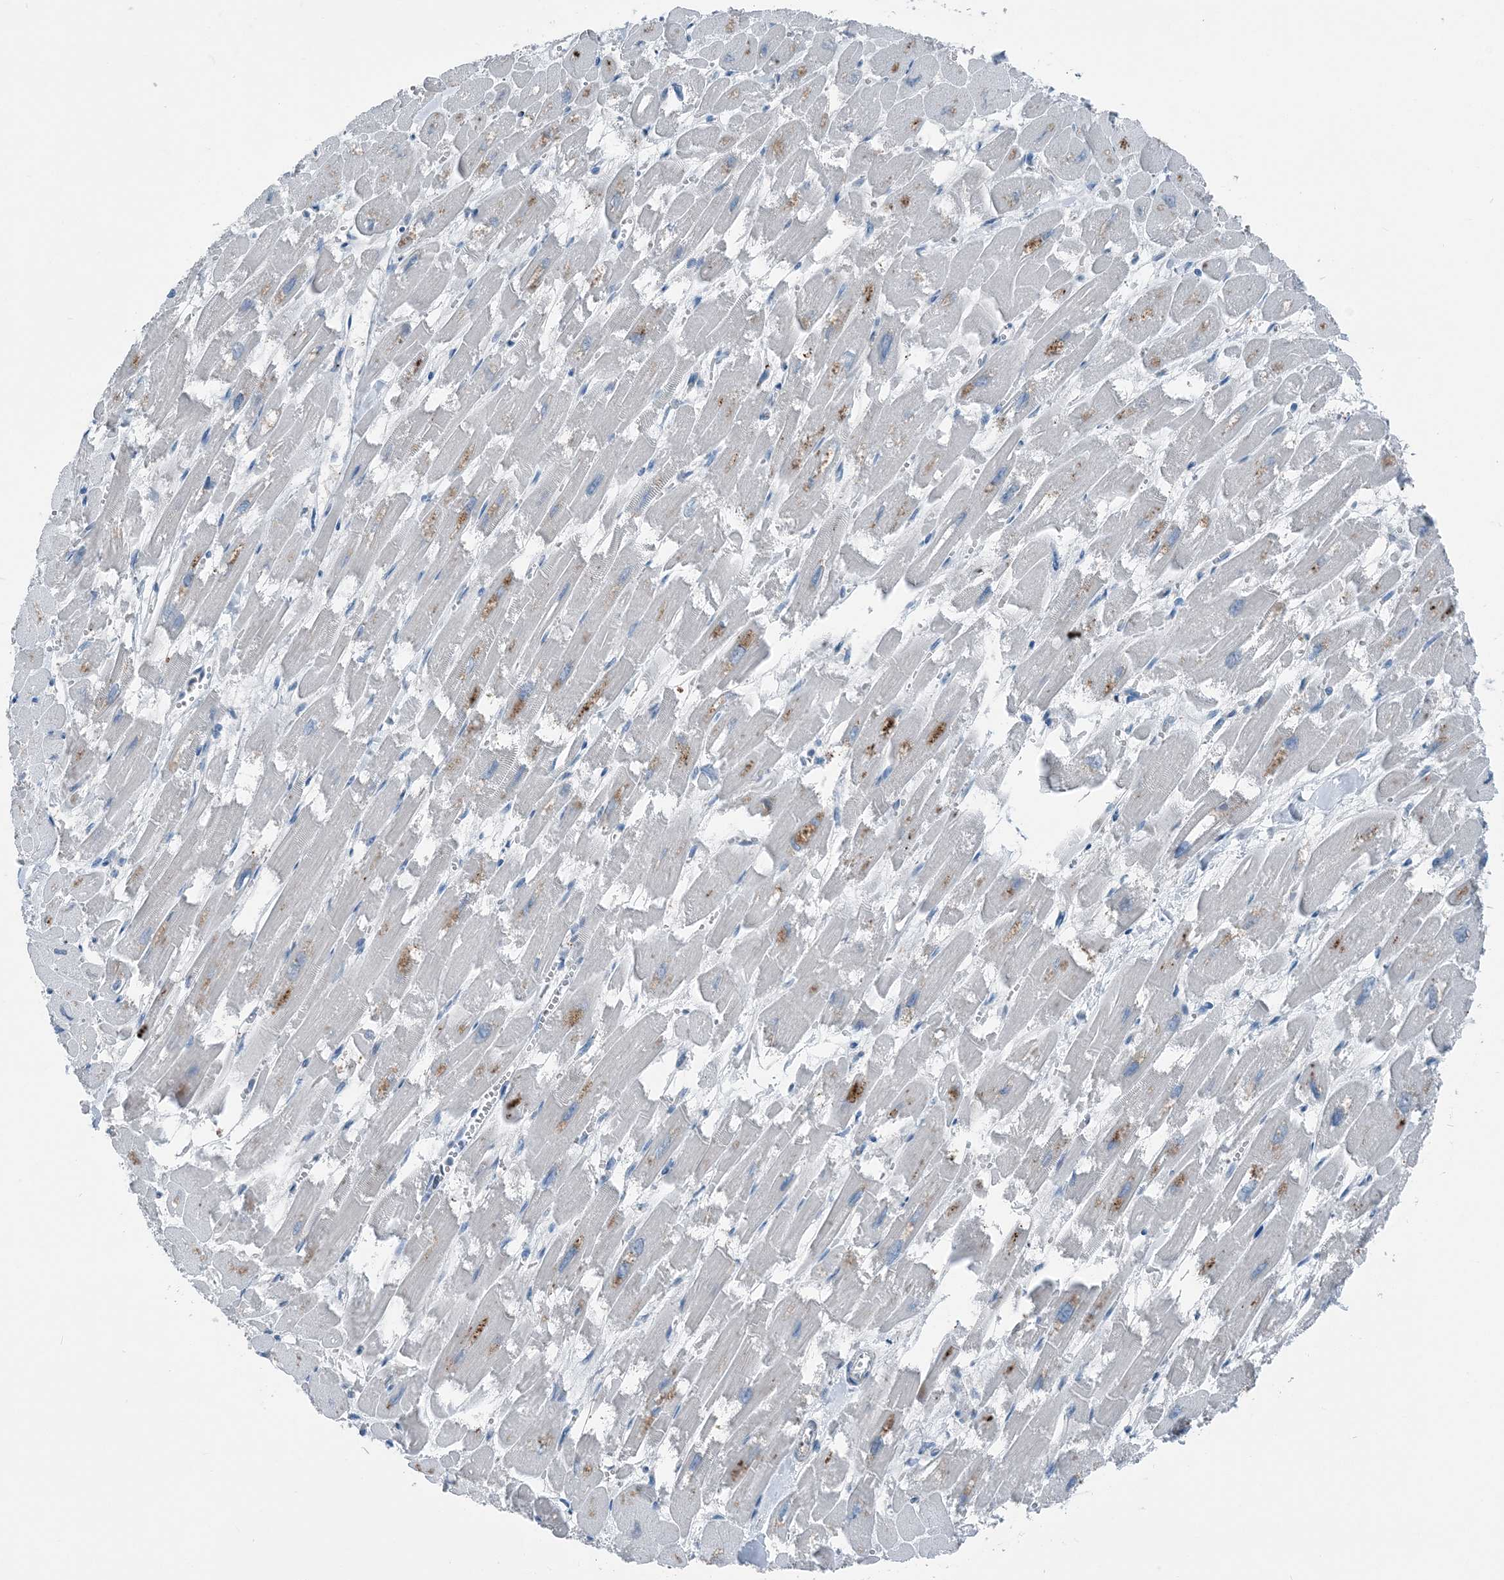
{"staining": {"intensity": "moderate", "quantity": "25%-75%", "location": "cytoplasmic/membranous"}, "tissue": "heart muscle", "cell_type": "Cardiomyocytes", "image_type": "normal", "snomed": [{"axis": "morphology", "description": "Normal tissue, NOS"}, {"axis": "topography", "description": "Heart"}], "caption": "Protein positivity by immunohistochemistry shows moderate cytoplasmic/membranous positivity in approximately 25%-75% of cardiomyocytes in normal heart muscle. (DAB (3,3'-diaminobenzidine) = brown stain, brightfield microscopy at high magnification).", "gene": "CFL1", "patient": {"sex": "male", "age": 54}}